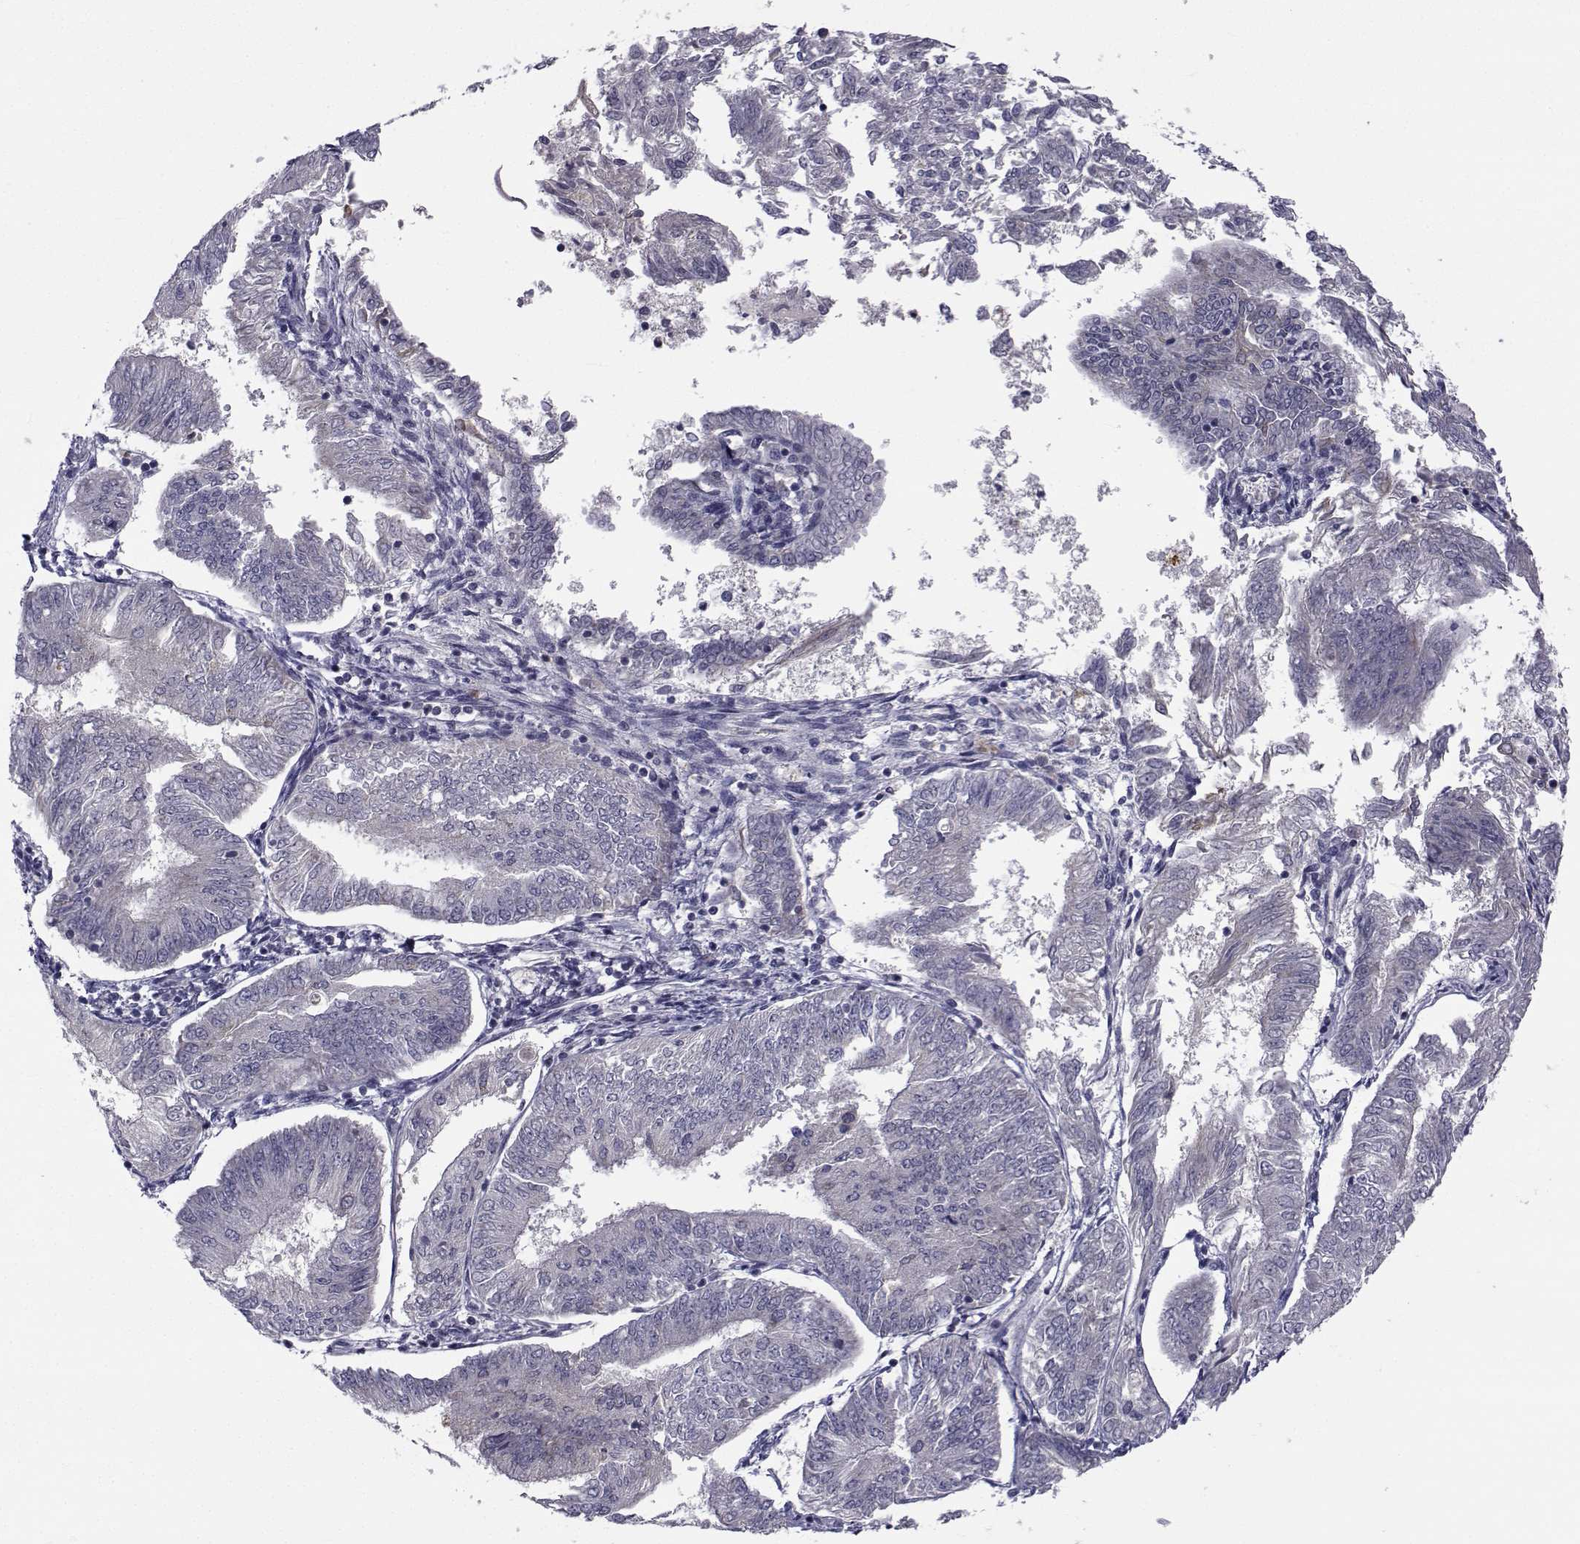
{"staining": {"intensity": "negative", "quantity": "none", "location": "none"}, "tissue": "endometrial cancer", "cell_type": "Tumor cells", "image_type": "cancer", "snomed": [{"axis": "morphology", "description": "Adenocarcinoma, NOS"}, {"axis": "topography", "description": "Endometrium"}], "caption": "This histopathology image is of adenocarcinoma (endometrial) stained with immunohistochemistry to label a protein in brown with the nuclei are counter-stained blue. There is no staining in tumor cells. (Brightfield microscopy of DAB immunohistochemistry at high magnification).", "gene": "ANGPT1", "patient": {"sex": "female", "age": 58}}